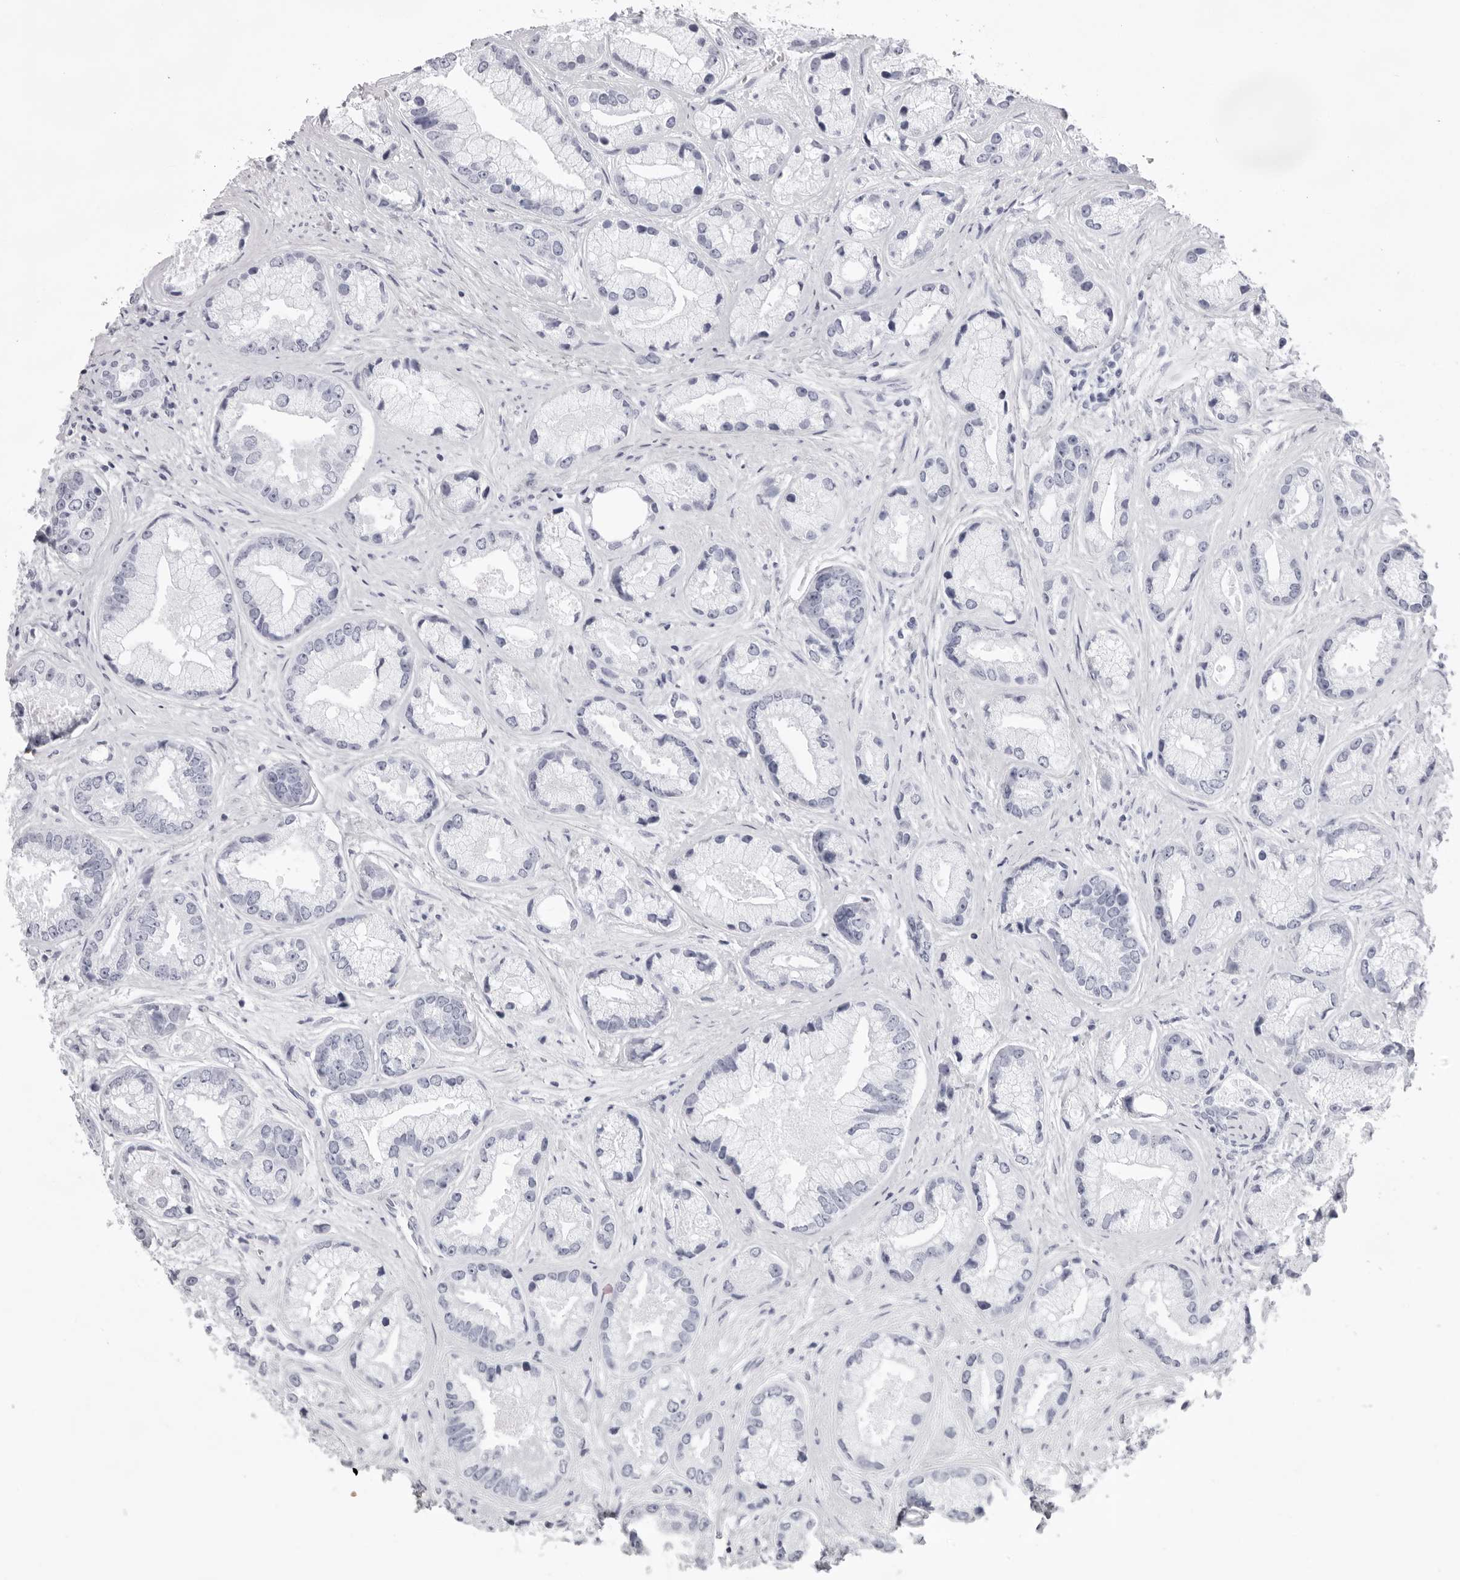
{"staining": {"intensity": "negative", "quantity": "none", "location": "none"}, "tissue": "prostate cancer", "cell_type": "Tumor cells", "image_type": "cancer", "snomed": [{"axis": "morphology", "description": "Adenocarcinoma, High grade"}, {"axis": "topography", "description": "Prostate"}], "caption": "Human high-grade adenocarcinoma (prostate) stained for a protein using immunohistochemistry (IHC) displays no expression in tumor cells.", "gene": "SMIM2", "patient": {"sex": "male", "age": 61}}